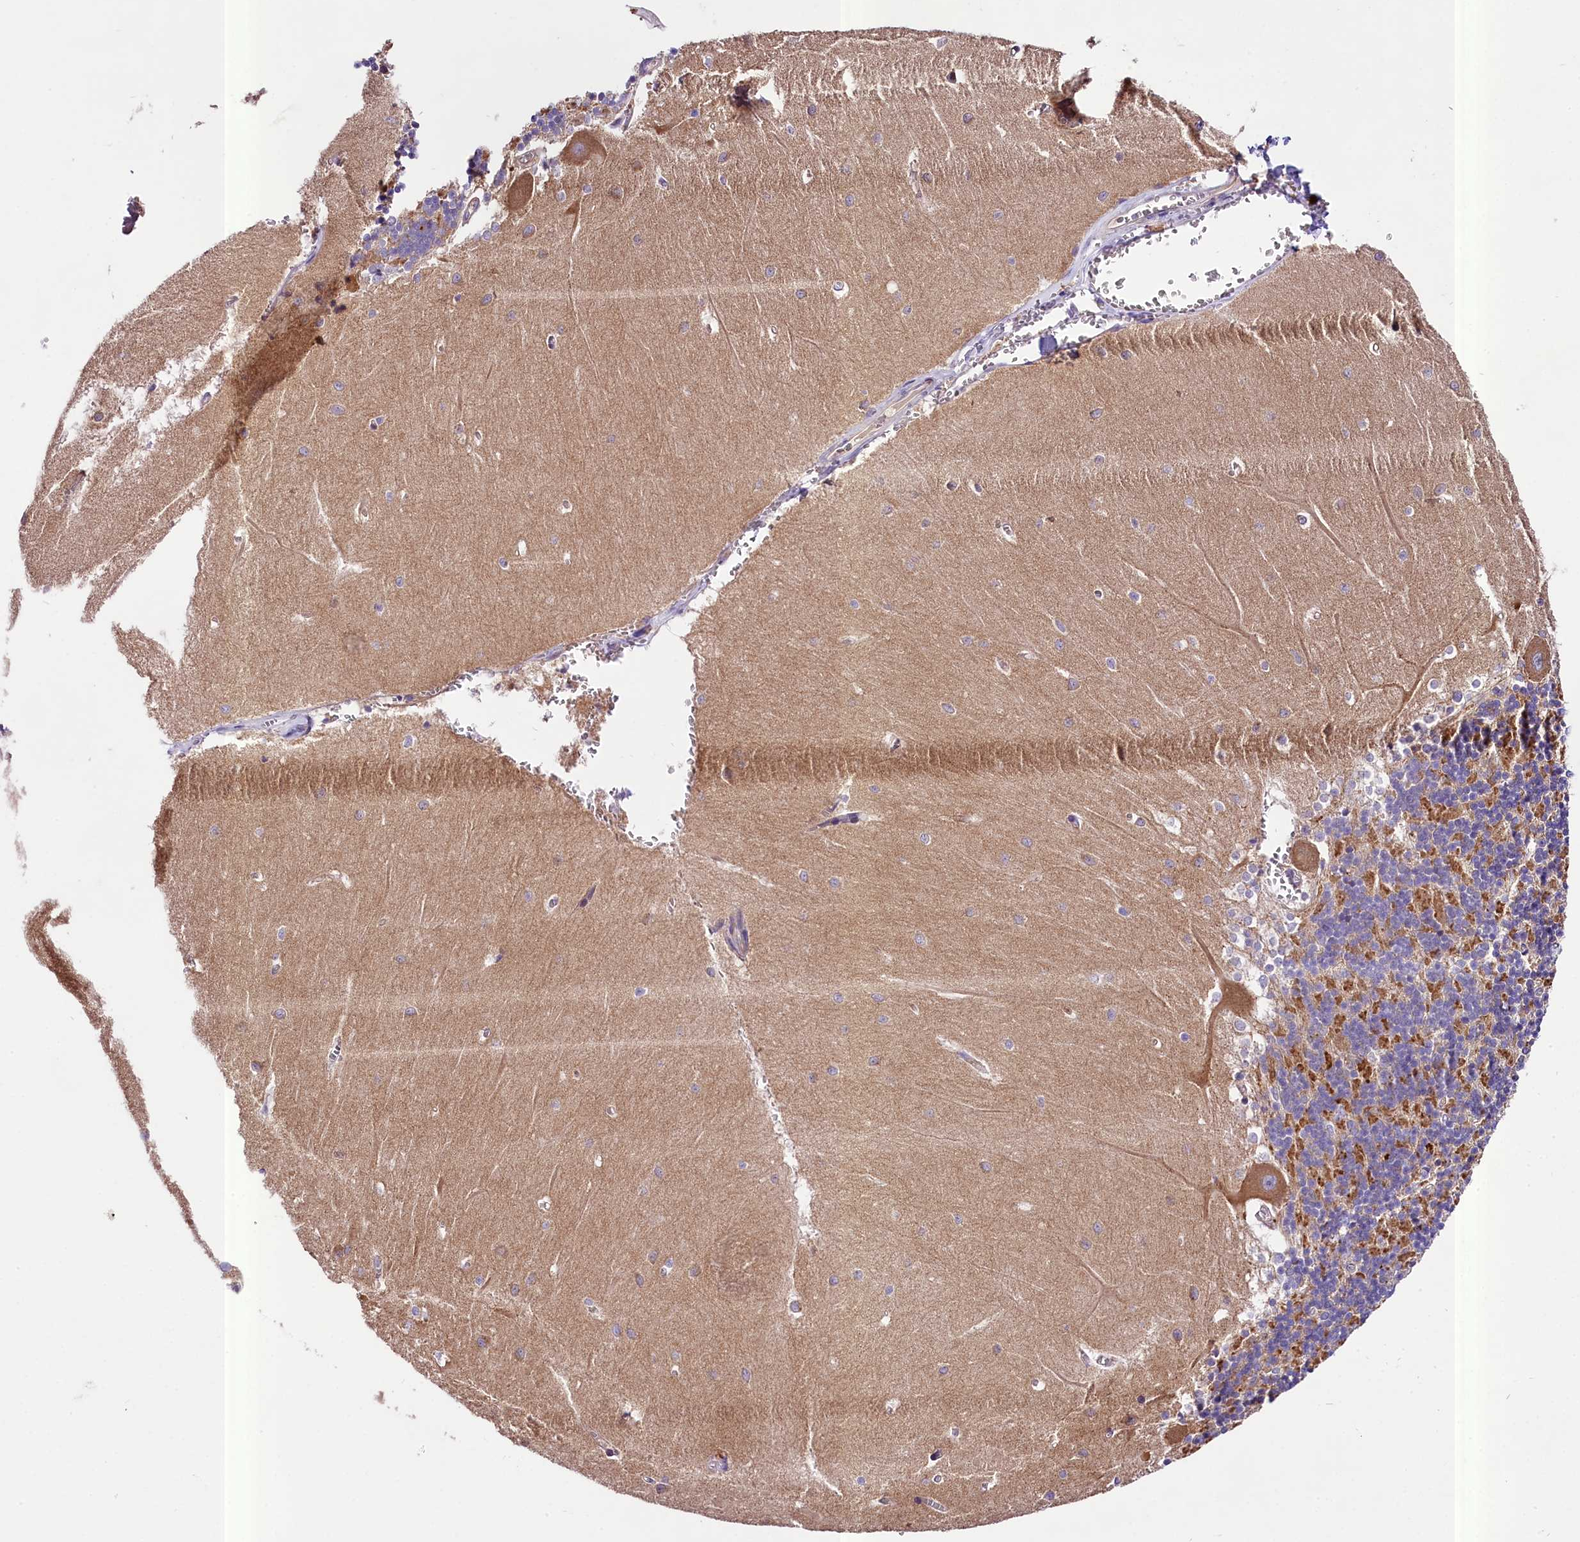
{"staining": {"intensity": "moderate", "quantity": "25%-75%", "location": "cytoplasmic/membranous"}, "tissue": "cerebellum", "cell_type": "Cells in granular layer", "image_type": "normal", "snomed": [{"axis": "morphology", "description": "Normal tissue, NOS"}, {"axis": "topography", "description": "Cerebellum"}], "caption": "This histopathology image displays IHC staining of benign human cerebellum, with medium moderate cytoplasmic/membranous expression in approximately 25%-75% of cells in granular layer.", "gene": "PEMT", "patient": {"sex": "male", "age": 37}}